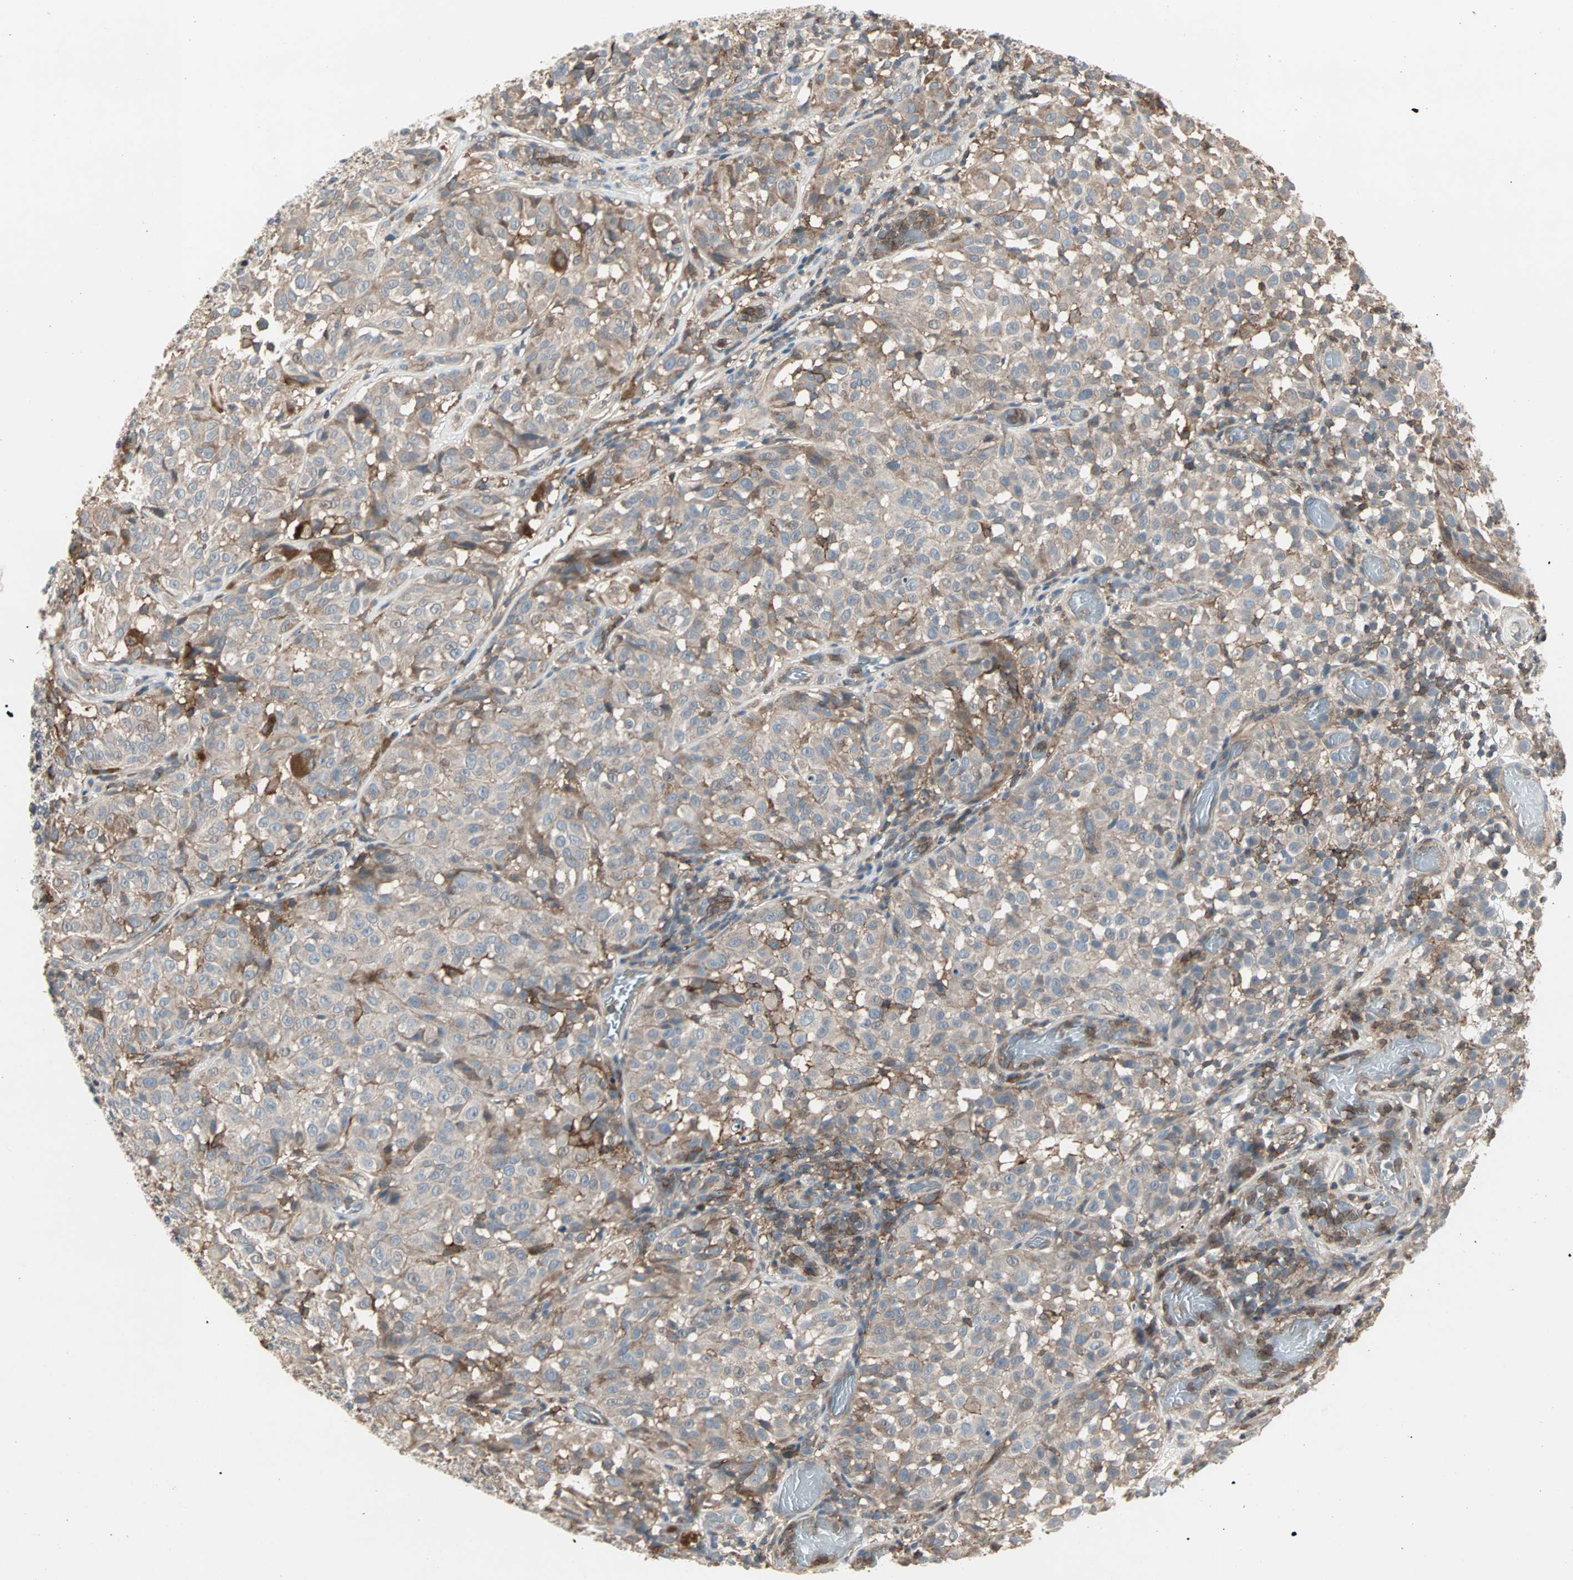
{"staining": {"intensity": "weak", "quantity": ">75%", "location": "cytoplasmic/membranous"}, "tissue": "melanoma", "cell_type": "Tumor cells", "image_type": "cancer", "snomed": [{"axis": "morphology", "description": "Malignant melanoma, NOS"}, {"axis": "topography", "description": "Skin"}], "caption": "Tumor cells exhibit weak cytoplasmic/membranous expression in about >75% of cells in malignant melanoma. (DAB (3,3'-diaminobenzidine) IHC, brown staining for protein, blue staining for nuclei).", "gene": "GNAI2", "patient": {"sex": "female", "age": 46}}